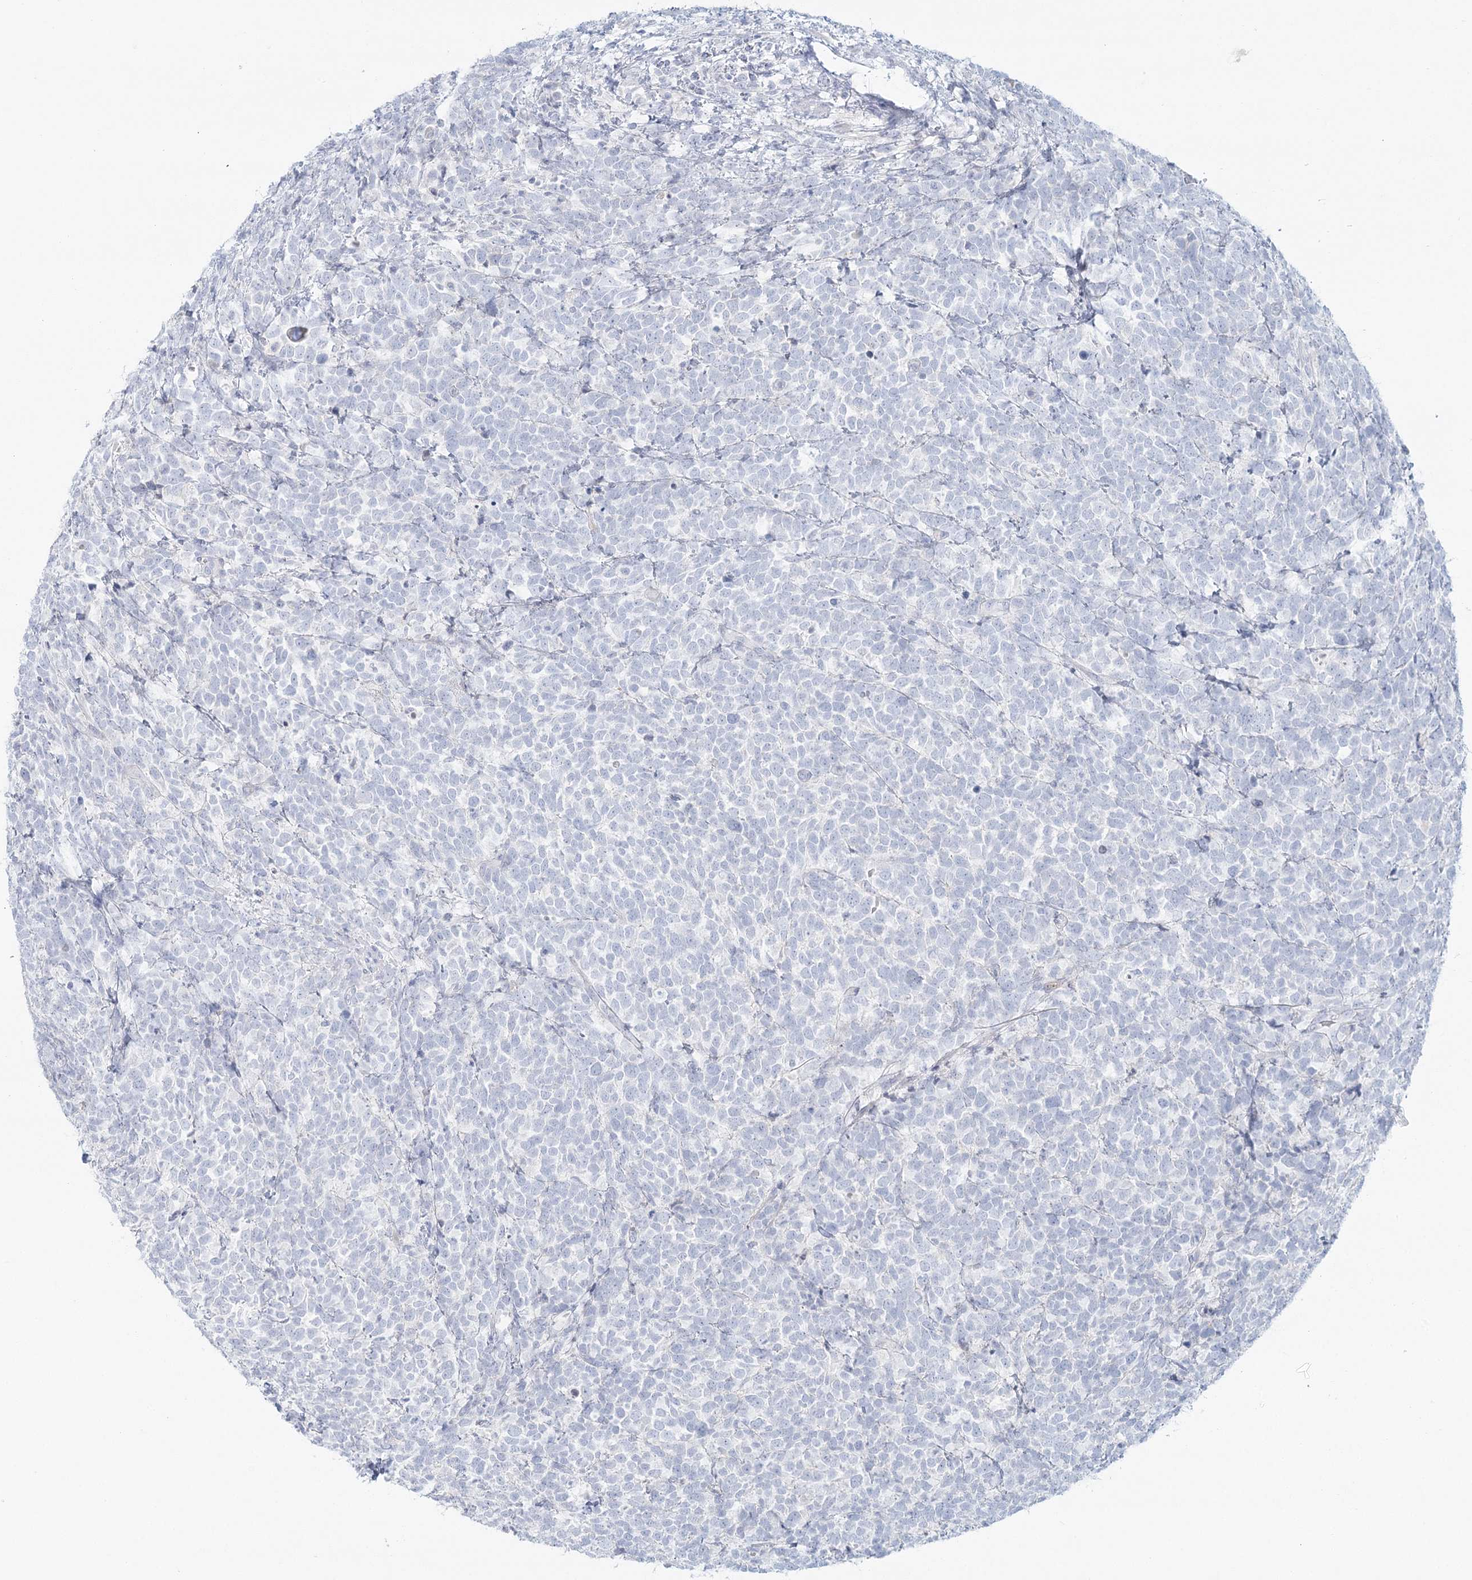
{"staining": {"intensity": "negative", "quantity": "none", "location": "none"}, "tissue": "urothelial cancer", "cell_type": "Tumor cells", "image_type": "cancer", "snomed": [{"axis": "morphology", "description": "Urothelial carcinoma, High grade"}, {"axis": "topography", "description": "Urinary bladder"}], "caption": "The histopathology image displays no significant staining in tumor cells of urothelial cancer. (Brightfield microscopy of DAB immunohistochemistry (IHC) at high magnification).", "gene": "DMGDH", "patient": {"sex": "female", "age": 82}}